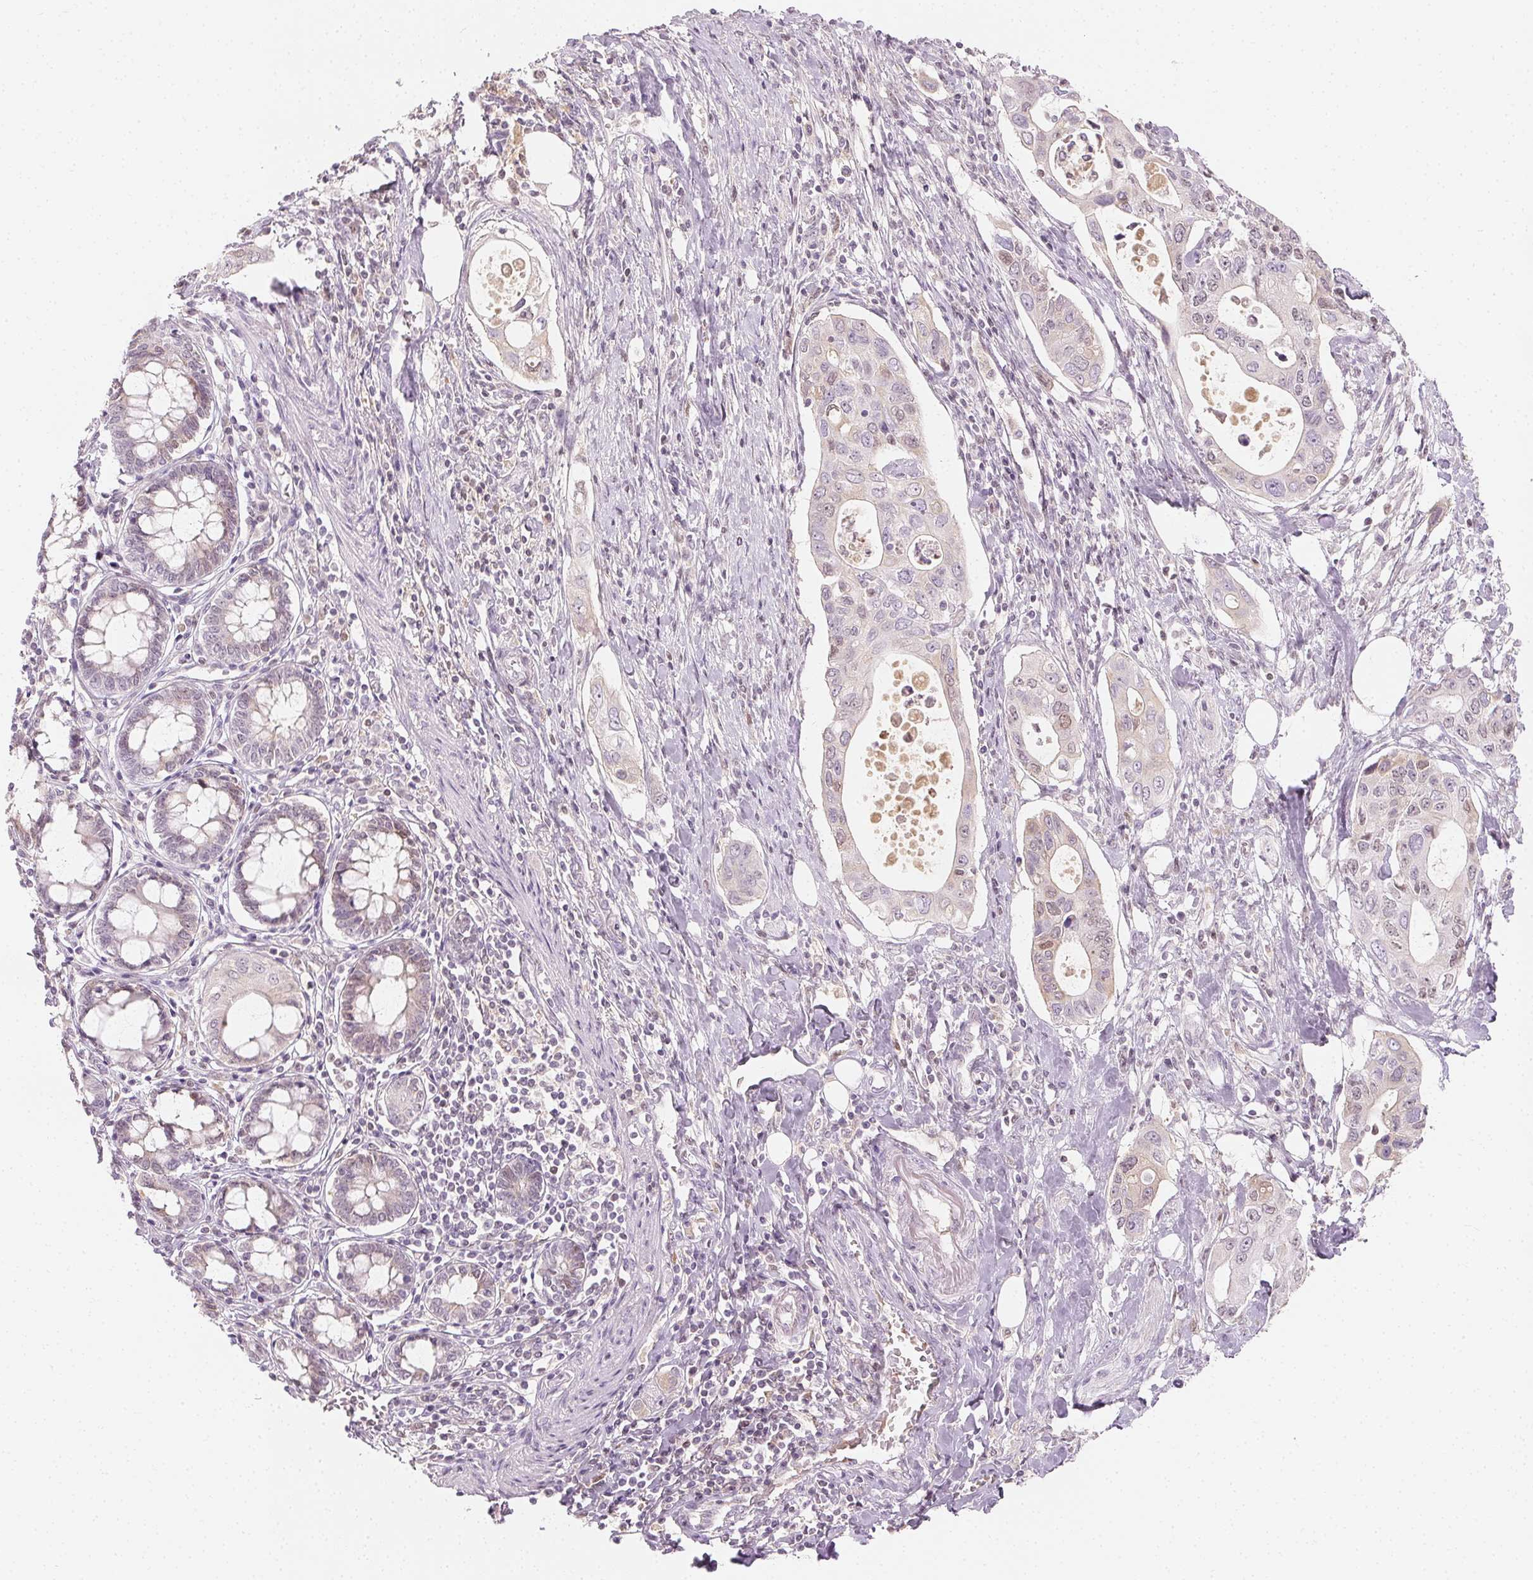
{"staining": {"intensity": "negative", "quantity": "none", "location": "none"}, "tissue": "pancreatic cancer", "cell_type": "Tumor cells", "image_type": "cancer", "snomed": [{"axis": "morphology", "description": "Adenocarcinoma, NOS"}, {"axis": "topography", "description": "Pancreas"}], "caption": "A high-resolution image shows IHC staining of pancreatic adenocarcinoma, which reveals no significant positivity in tumor cells.", "gene": "AFM", "patient": {"sex": "female", "age": 63}}